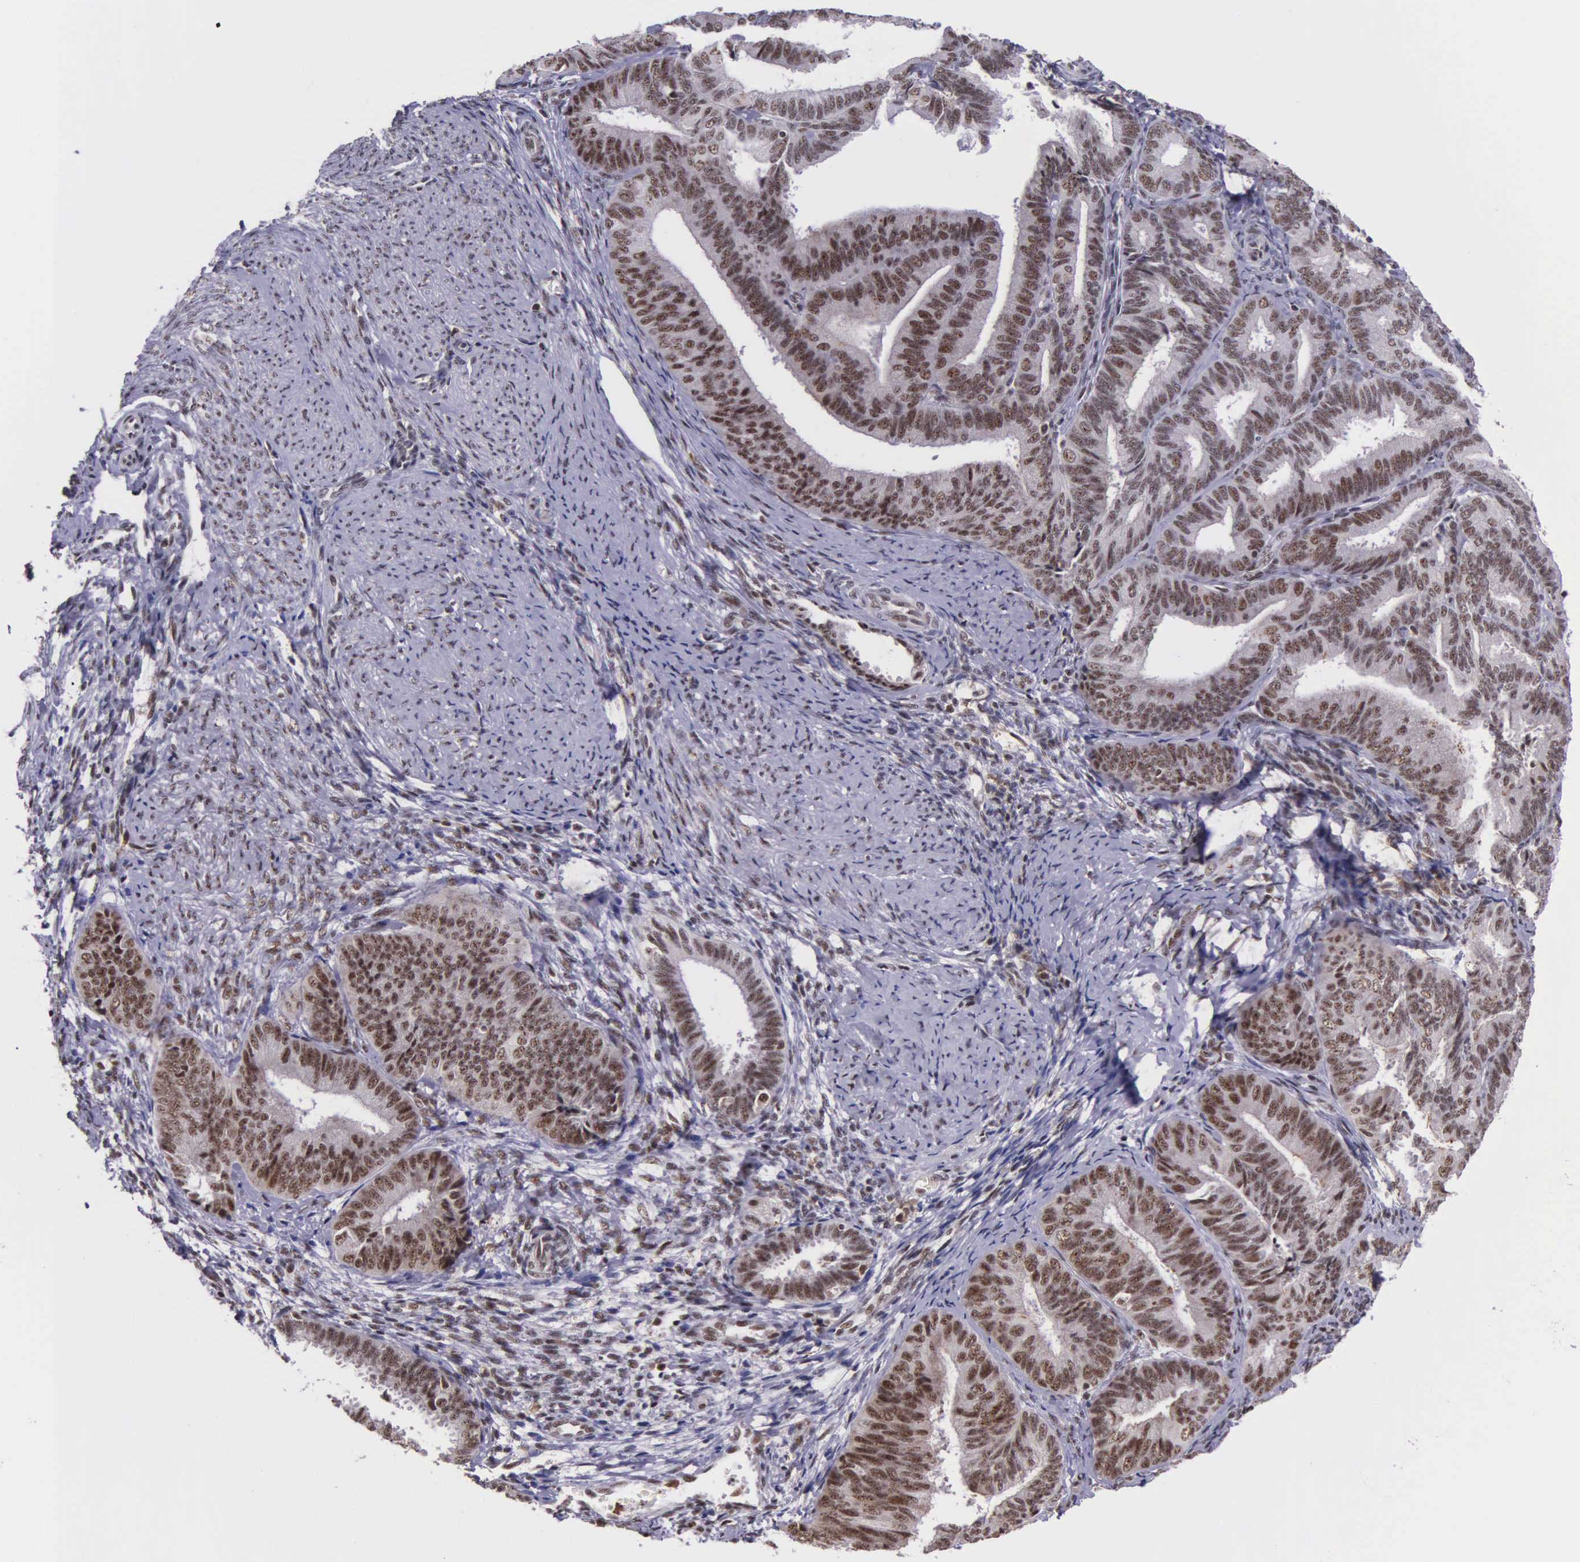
{"staining": {"intensity": "moderate", "quantity": ">75%", "location": "nuclear"}, "tissue": "endometrial cancer", "cell_type": "Tumor cells", "image_type": "cancer", "snomed": [{"axis": "morphology", "description": "Adenocarcinoma, NOS"}, {"axis": "topography", "description": "Endometrium"}], "caption": "Immunohistochemical staining of endometrial cancer (adenocarcinoma) exhibits medium levels of moderate nuclear protein positivity in approximately >75% of tumor cells. (IHC, brightfield microscopy, high magnification).", "gene": "FAM47A", "patient": {"sex": "female", "age": 63}}